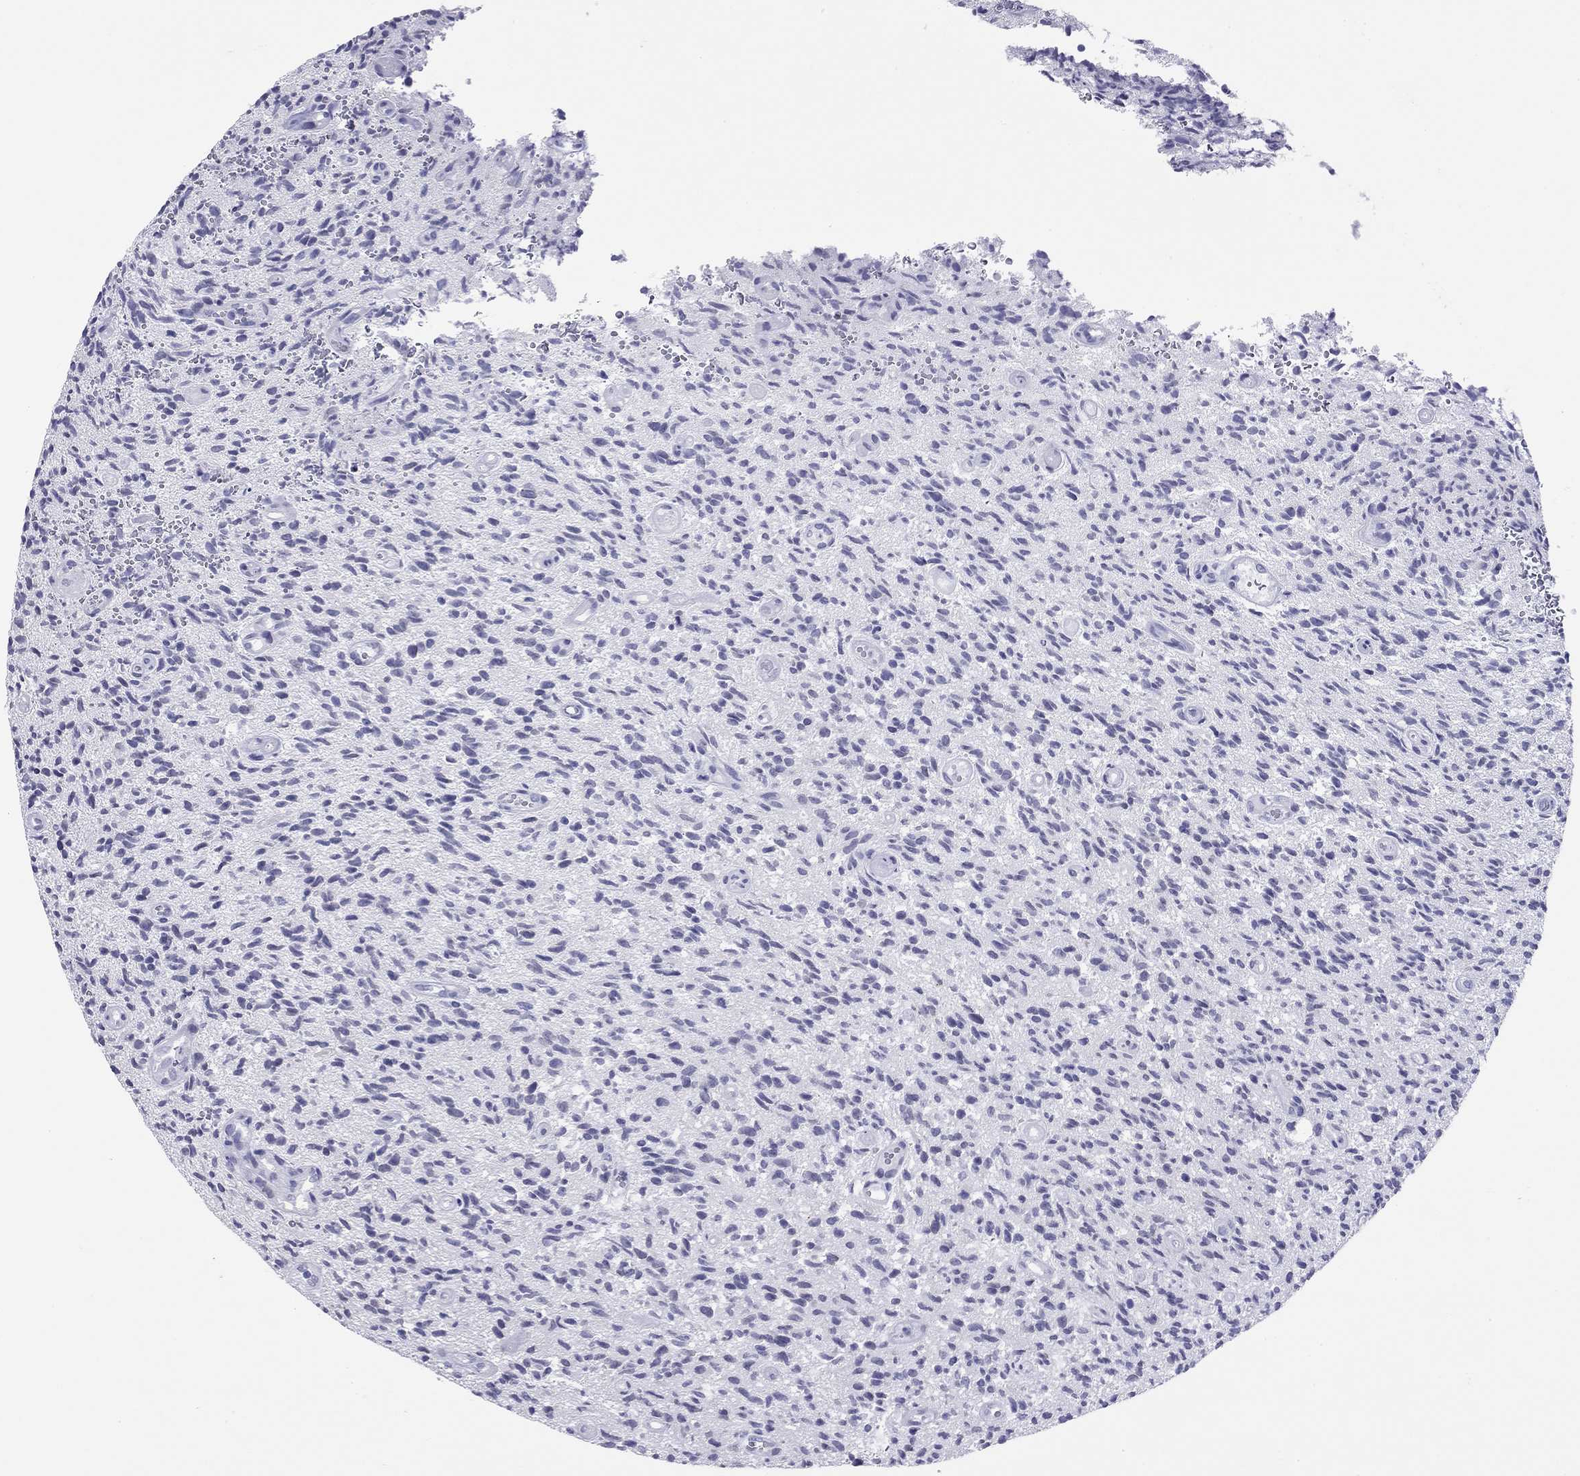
{"staining": {"intensity": "negative", "quantity": "none", "location": "none"}, "tissue": "glioma", "cell_type": "Tumor cells", "image_type": "cancer", "snomed": [{"axis": "morphology", "description": "Glioma, malignant, High grade"}, {"axis": "topography", "description": "Brain"}], "caption": "A high-resolution photomicrograph shows immunohistochemistry staining of malignant glioma (high-grade), which shows no significant staining in tumor cells. Brightfield microscopy of IHC stained with DAB (3,3'-diaminobenzidine) (brown) and hematoxylin (blue), captured at high magnification.", "gene": "ARMC12", "patient": {"sex": "male", "age": 64}}